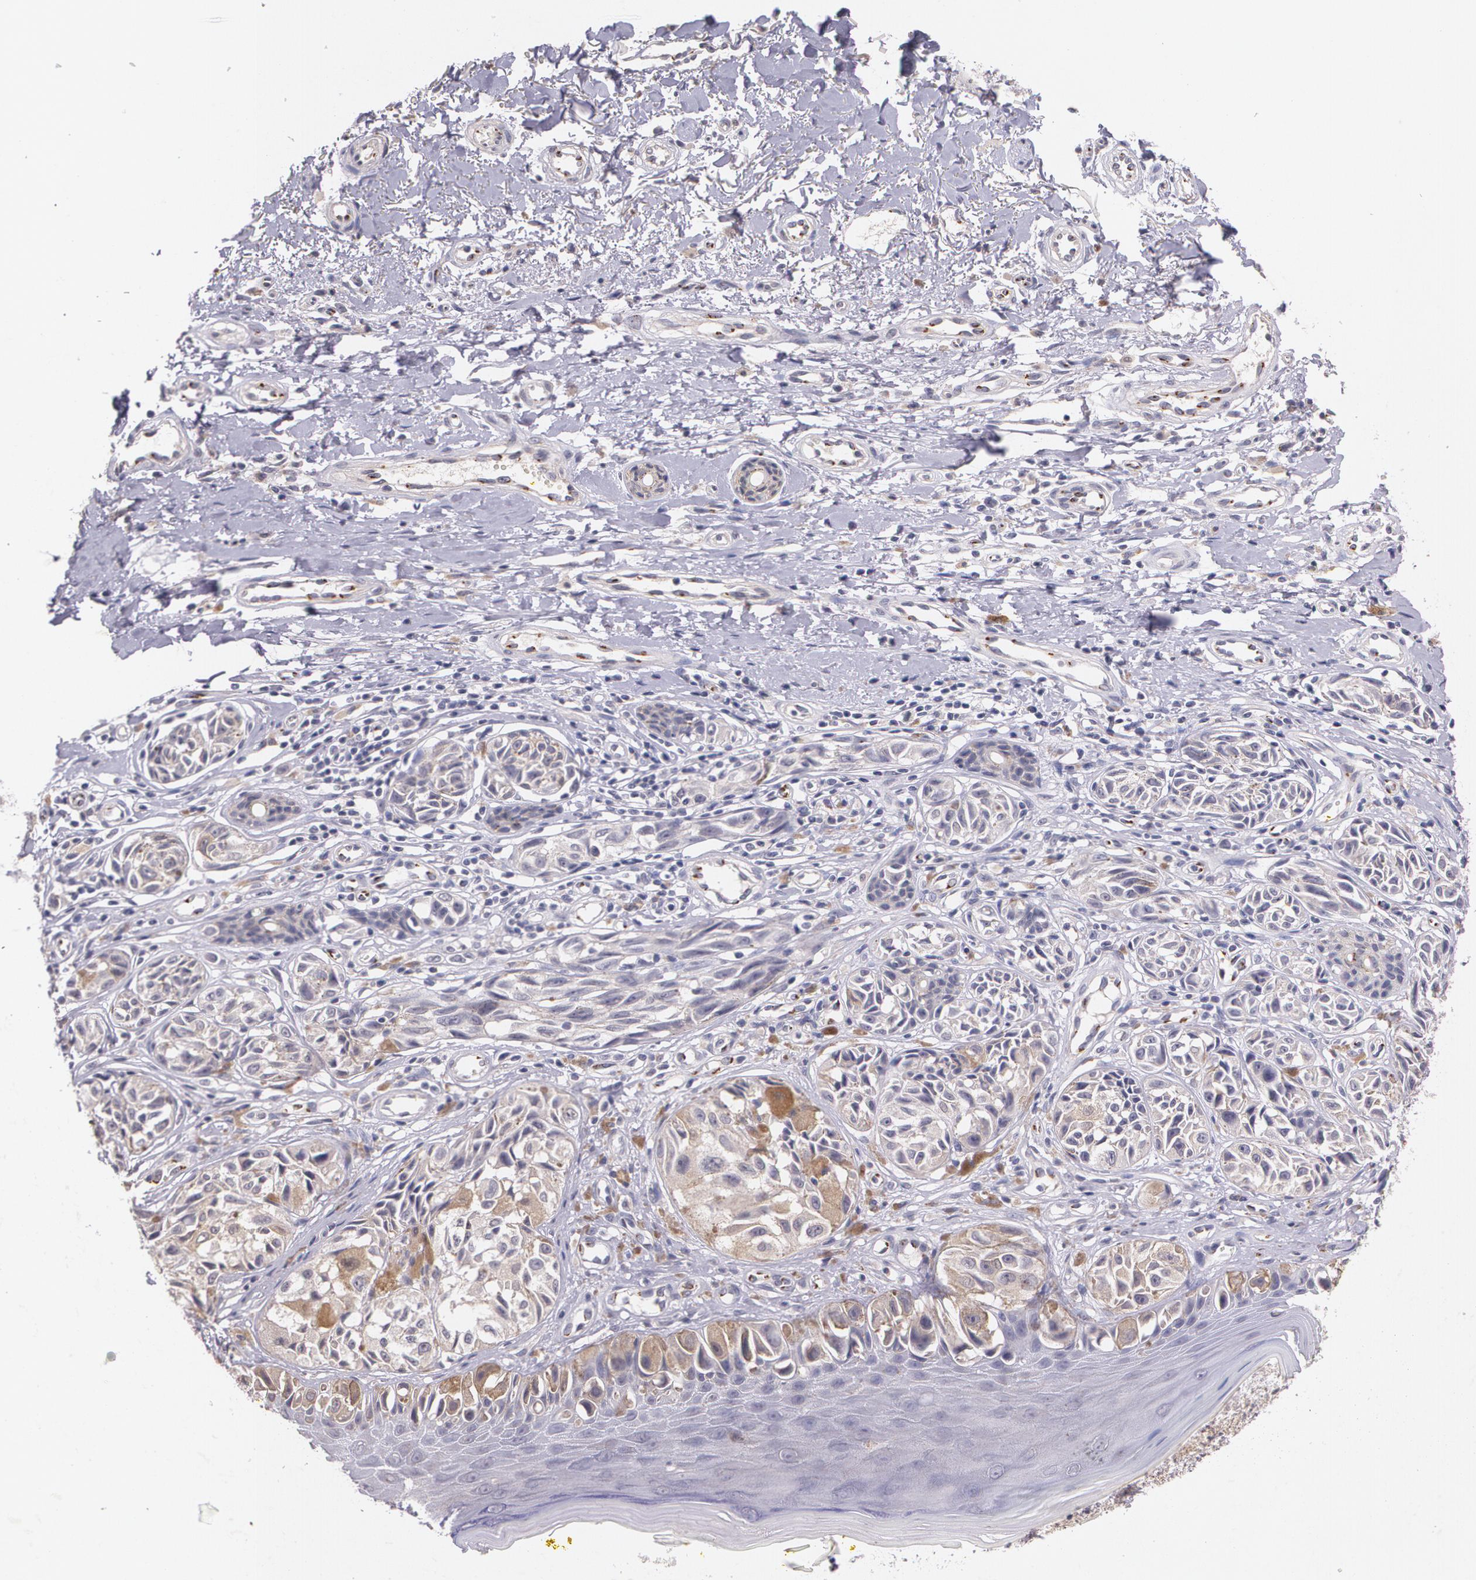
{"staining": {"intensity": "weak", "quantity": ">75%", "location": "cytoplasmic/membranous"}, "tissue": "melanoma", "cell_type": "Tumor cells", "image_type": "cancer", "snomed": [{"axis": "morphology", "description": "Malignant melanoma, NOS"}, {"axis": "topography", "description": "Skin"}], "caption": "This is an image of immunohistochemistry (IHC) staining of melanoma, which shows weak staining in the cytoplasmic/membranous of tumor cells.", "gene": "TM4SF1", "patient": {"sex": "male", "age": 67}}